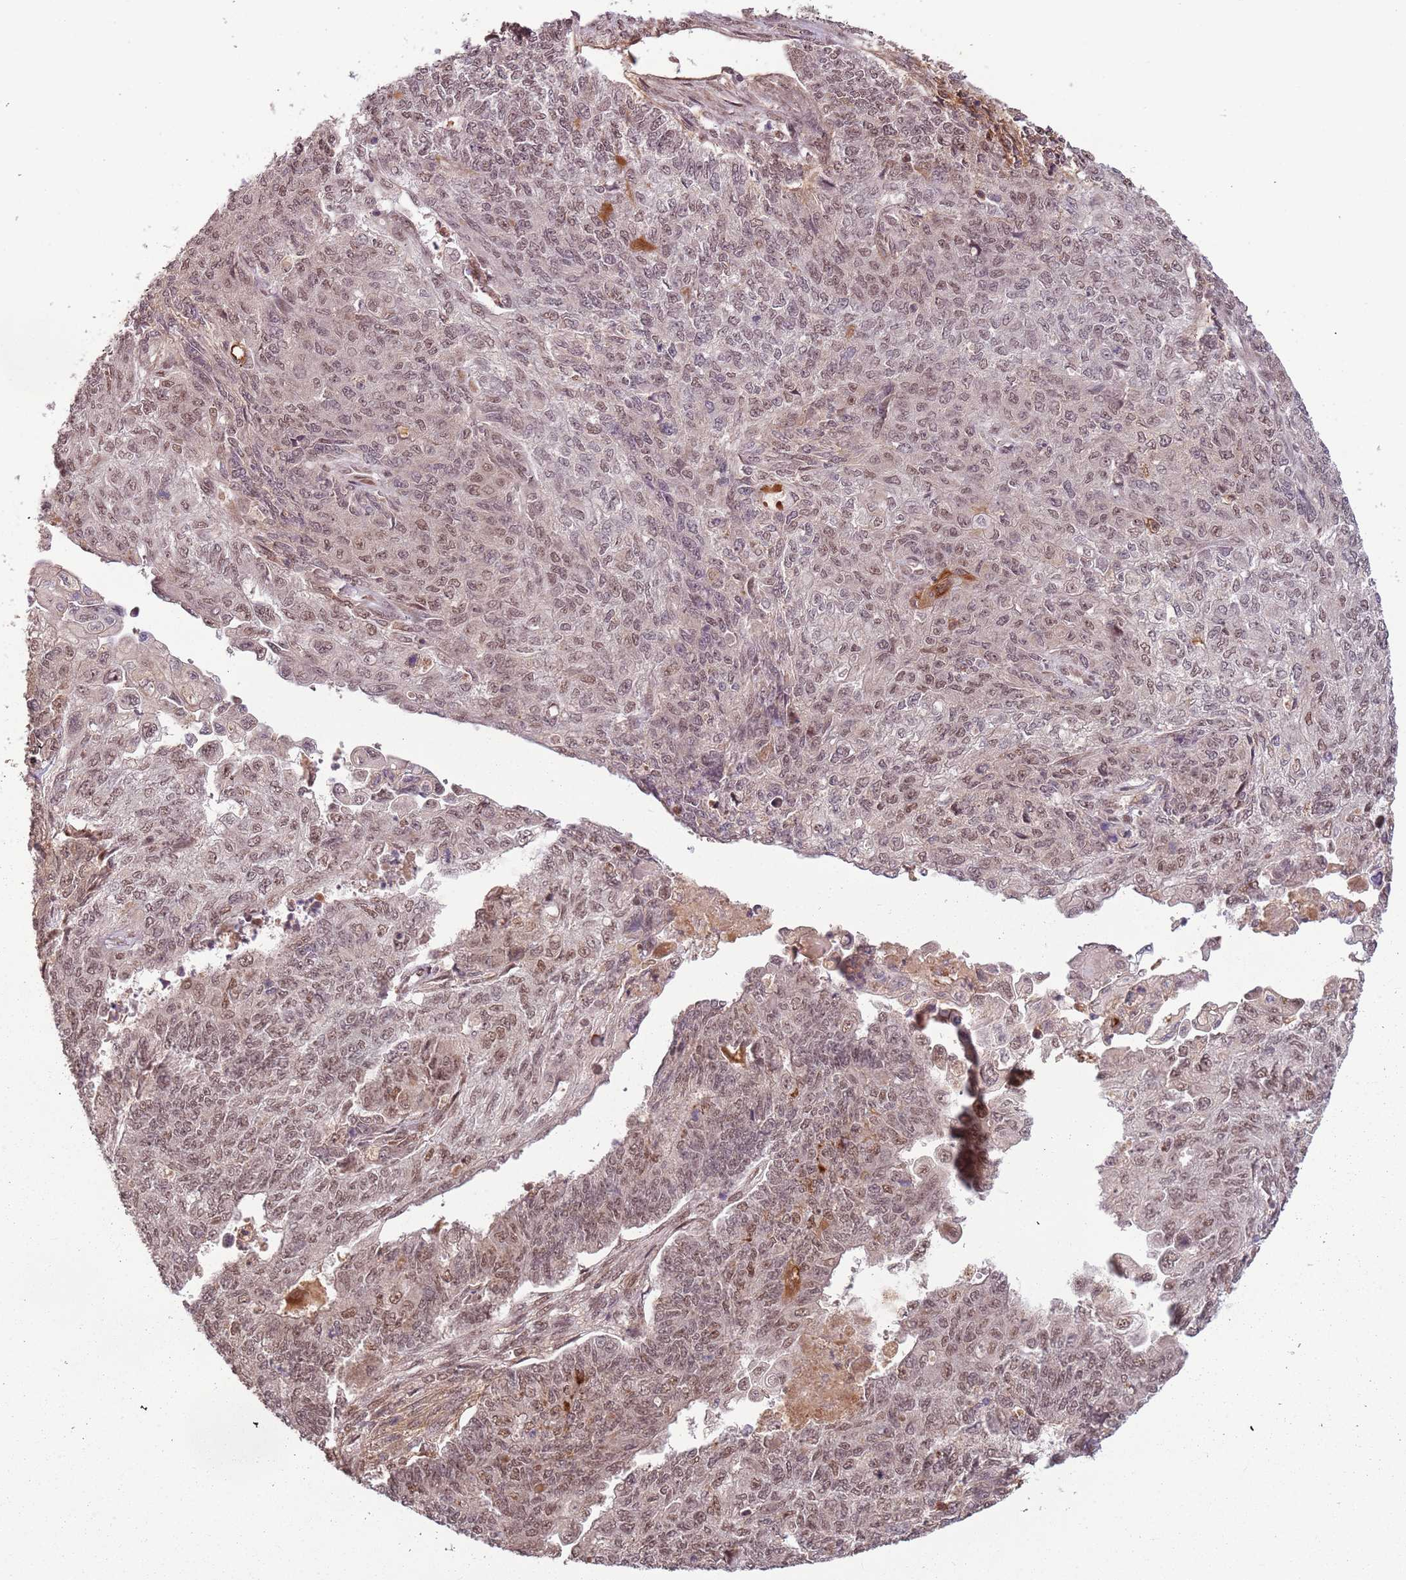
{"staining": {"intensity": "moderate", "quantity": "<25%", "location": "nuclear"}, "tissue": "endometrial cancer", "cell_type": "Tumor cells", "image_type": "cancer", "snomed": [{"axis": "morphology", "description": "Adenocarcinoma, NOS"}, {"axis": "topography", "description": "Endometrium"}], "caption": "This histopathology image demonstrates endometrial adenocarcinoma stained with immunohistochemistry to label a protein in brown. The nuclear of tumor cells show moderate positivity for the protein. Nuclei are counter-stained blue.", "gene": "POLR3H", "patient": {"sex": "female", "age": 32}}